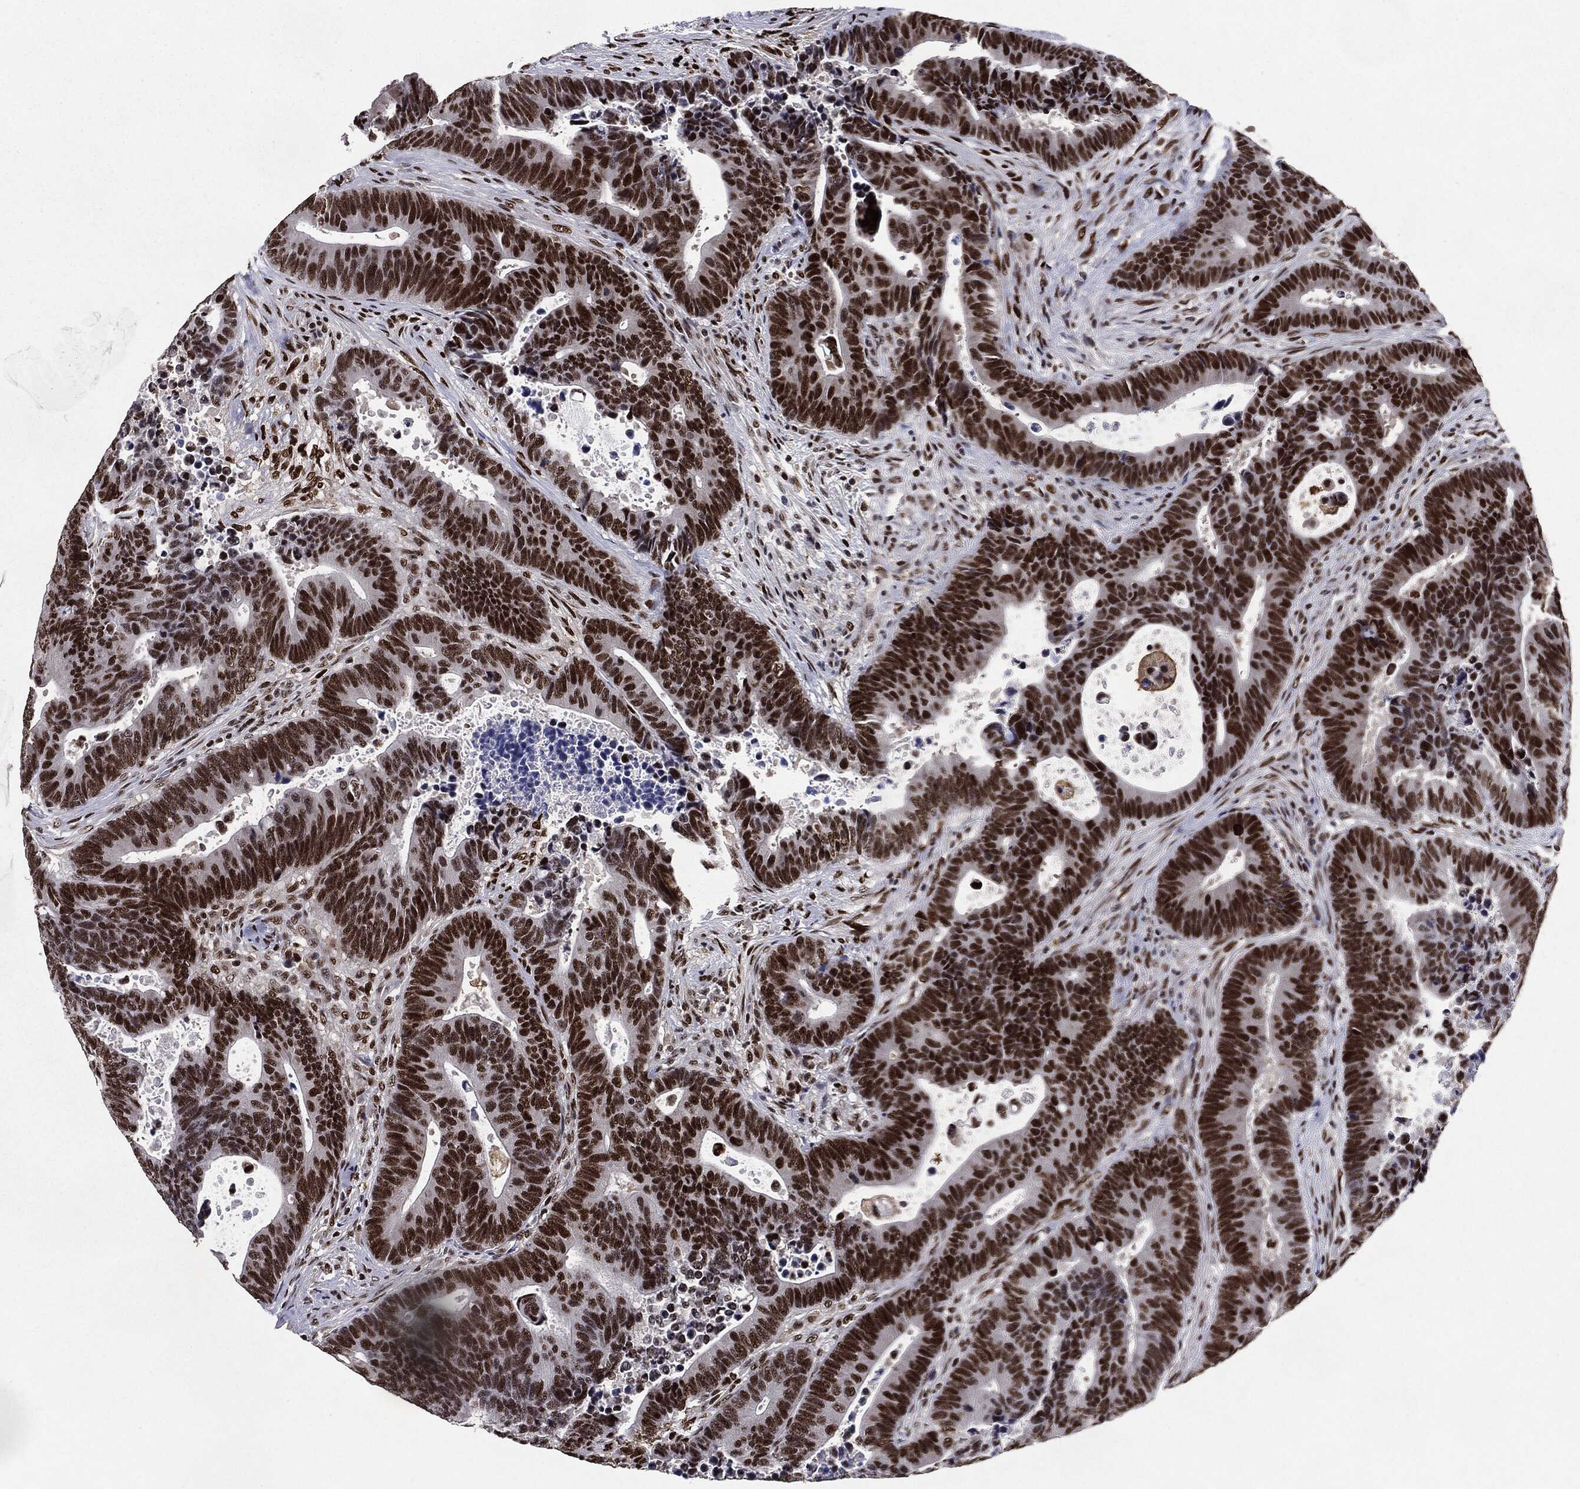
{"staining": {"intensity": "strong", "quantity": ">75%", "location": "nuclear"}, "tissue": "colorectal cancer", "cell_type": "Tumor cells", "image_type": "cancer", "snomed": [{"axis": "morphology", "description": "Adenocarcinoma, NOS"}, {"axis": "topography", "description": "Colon"}], "caption": "Tumor cells demonstrate high levels of strong nuclear staining in approximately >75% of cells in colorectal adenocarcinoma. (DAB IHC with brightfield microscopy, high magnification).", "gene": "JUN", "patient": {"sex": "male", "age": 75}}